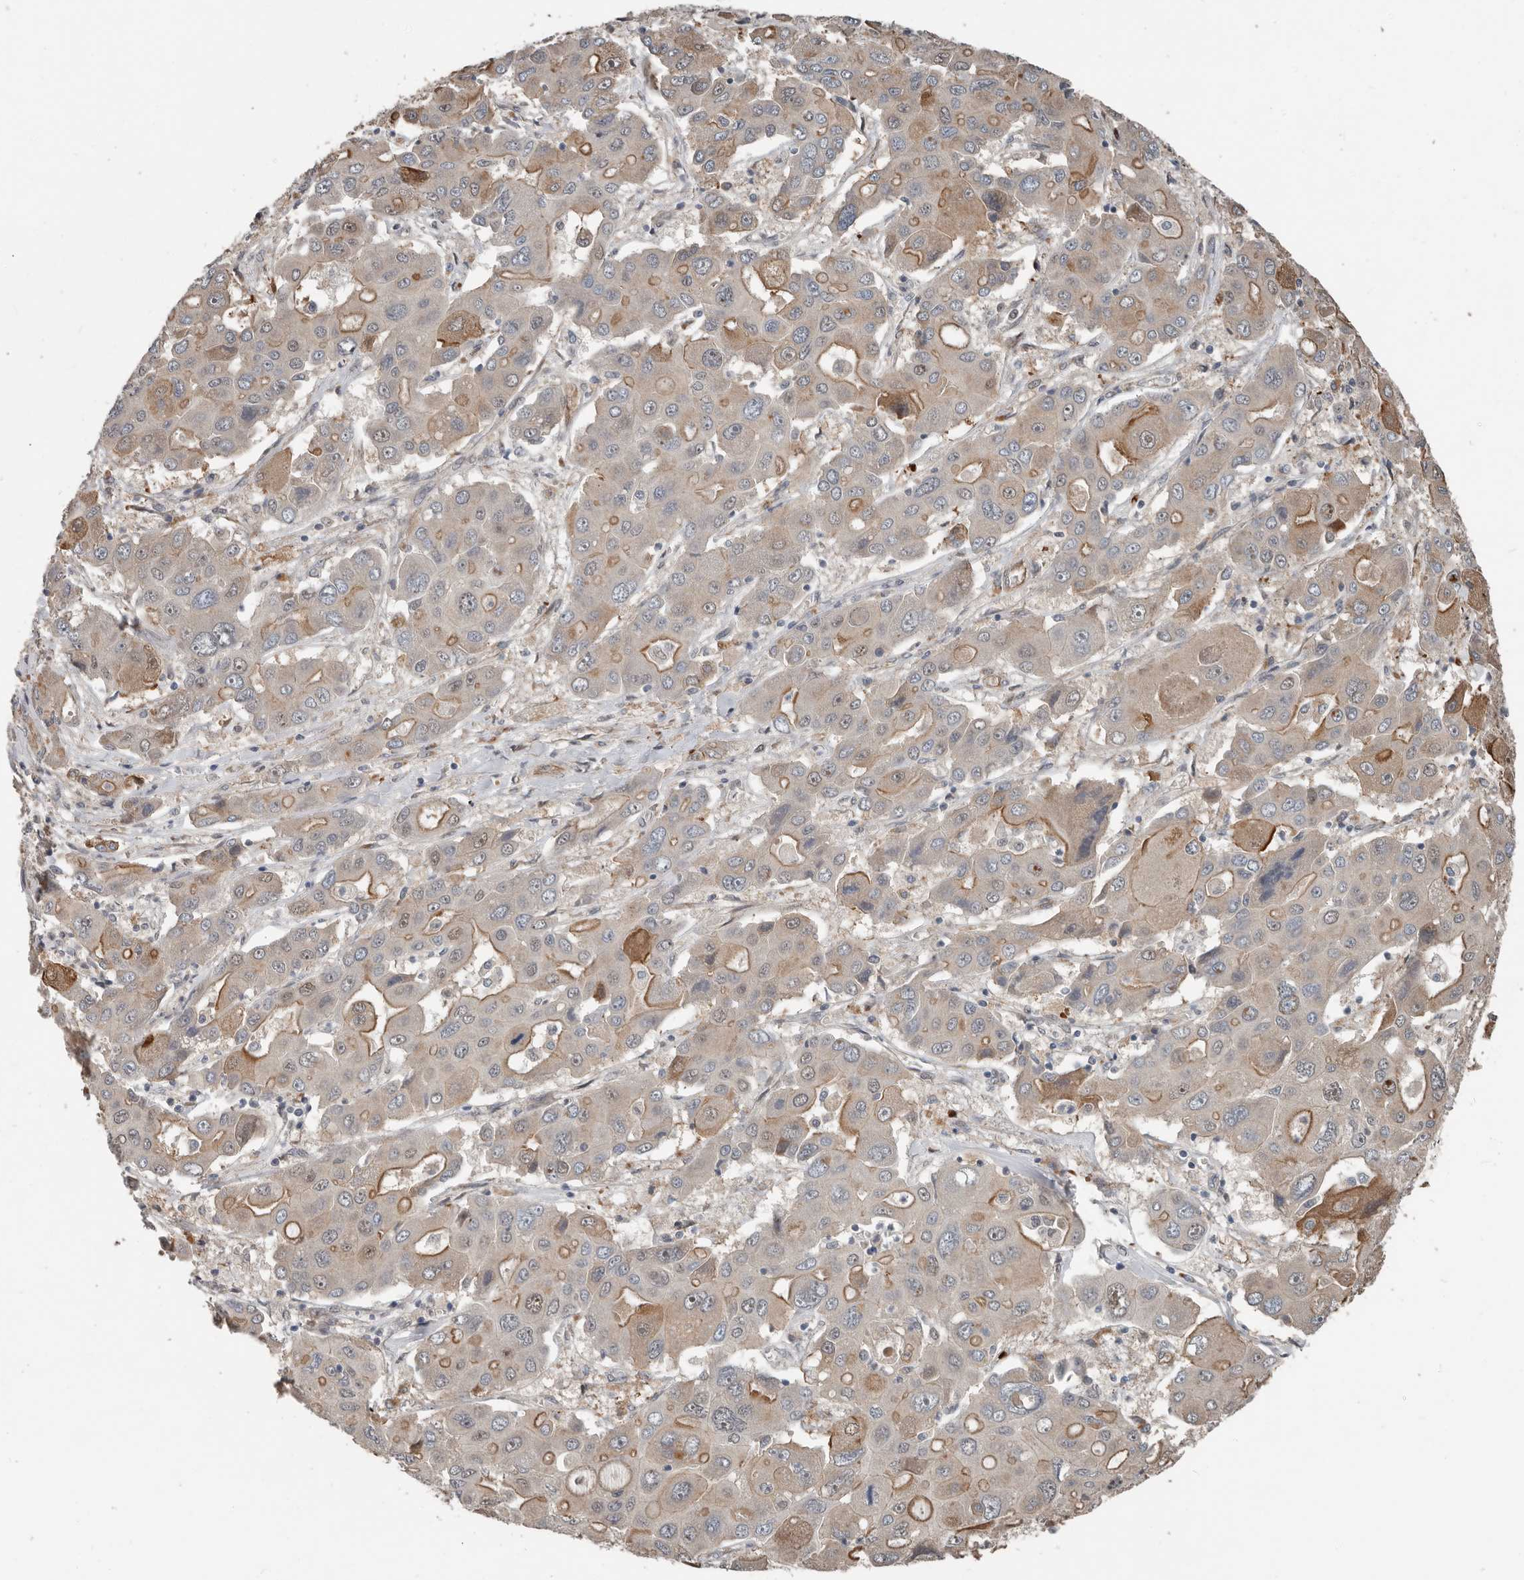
{"staining": {"intensity": "moderate", "quantity": "<25%", "location": "cytoplasmic/membranous,nuclear"}, "tissue": "liver cancer", "cell_type": "Tumor cells", "image_type": "cancer", "snomed": [{"axis": "morphology", "description": "Cholangiocarcinoma"}, {"axis": "topography", "description": "Liver"}], "caption": "Moderate cytoplasmic/membranous and nuclear positivity for a protein is seen in approximately <25% of tumor cells of cholangiocarcinoma (liver) using immunohistochemistry.", "gene": "YOD1", "patient": {"sex": "male", "age": 67}}